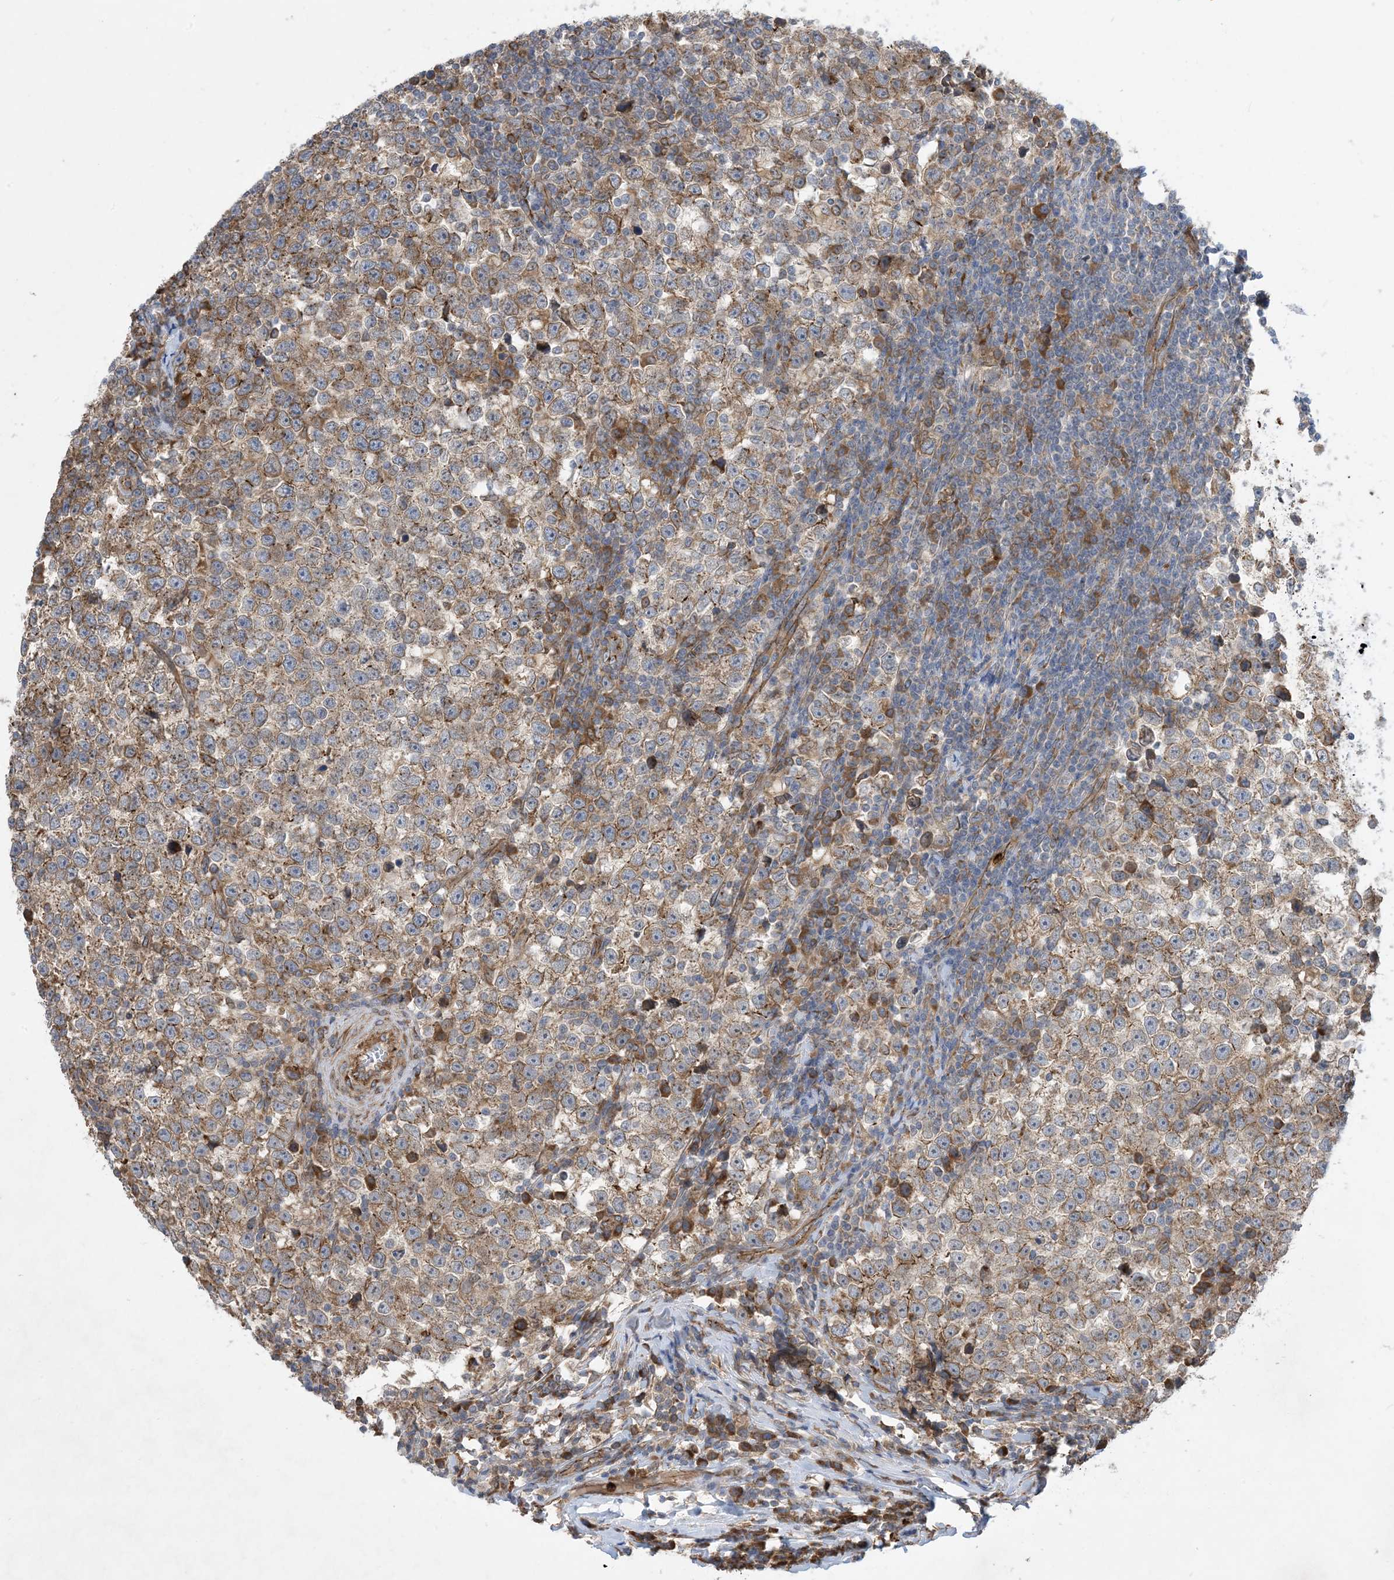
{"staining": {"intensity": "moderate", "quantity": ">75%", "location": "cytoplasmic/membranous"}, "tissue": "testis cancer", "cell_type": "Tumor cells", "image_type": "cancer", "snomed": [{"axis": "morphology", "description": "Normal tissue, NOS"}, {"axis": "morphology", "description": "Seminoma, NOS"}, {"axis": "topography", "description": "Testis"}], "caption": "Brown immunohistochemical staining in testis seminoma demonstrates moderate cytoplasmic/membranous staining in approximately >75% of tumor cells.", "gene": "OTOP1", "patient": {"sex": "male", "age": 43}}